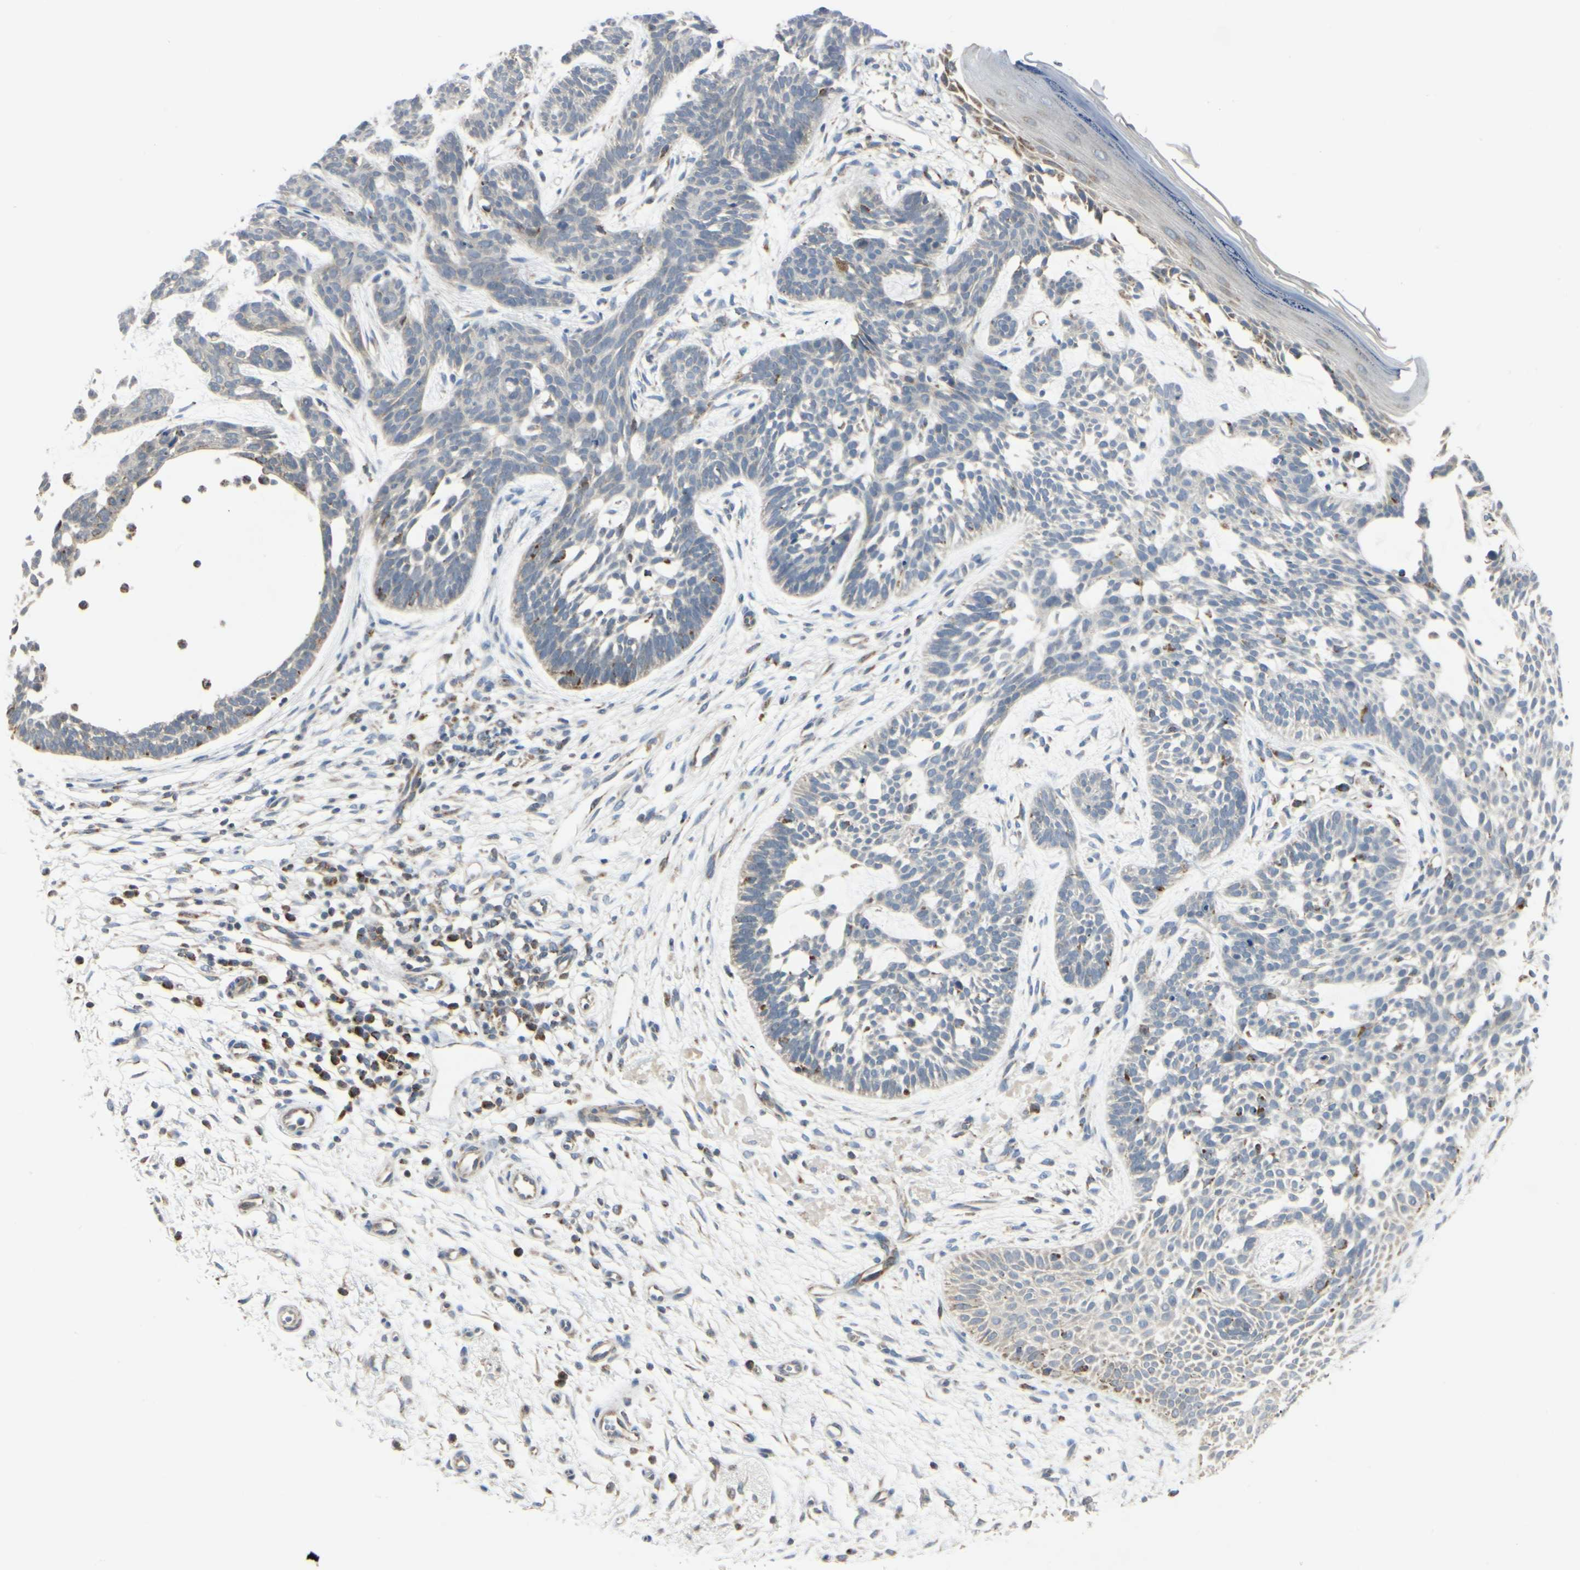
{"staining": {"intensity": "moderate", "quantity": "<25%", "location": "cytoplasmic/membranous"}, "tissue": "skin cancer", "cell_type": "Tumor cells", "image_type": "cancer", "snomed": [{"axis": "morphology", "description": "Normal tissue, NOS"}, {"axis": "morphology", "description": "Basal cell carcinoma"}, {"axis": "topography", "description": "Skin"}], "caption": "High-power microscopy captured an immunohistochemistry (IHC) image of skin cancer (basal cell carcinoma), revealing moderate cytoplasmic/membranous expression in approximately <25% of tumor cells.", "gene": "ANKS6", "patient": {"sex": "female", "age": 69}}